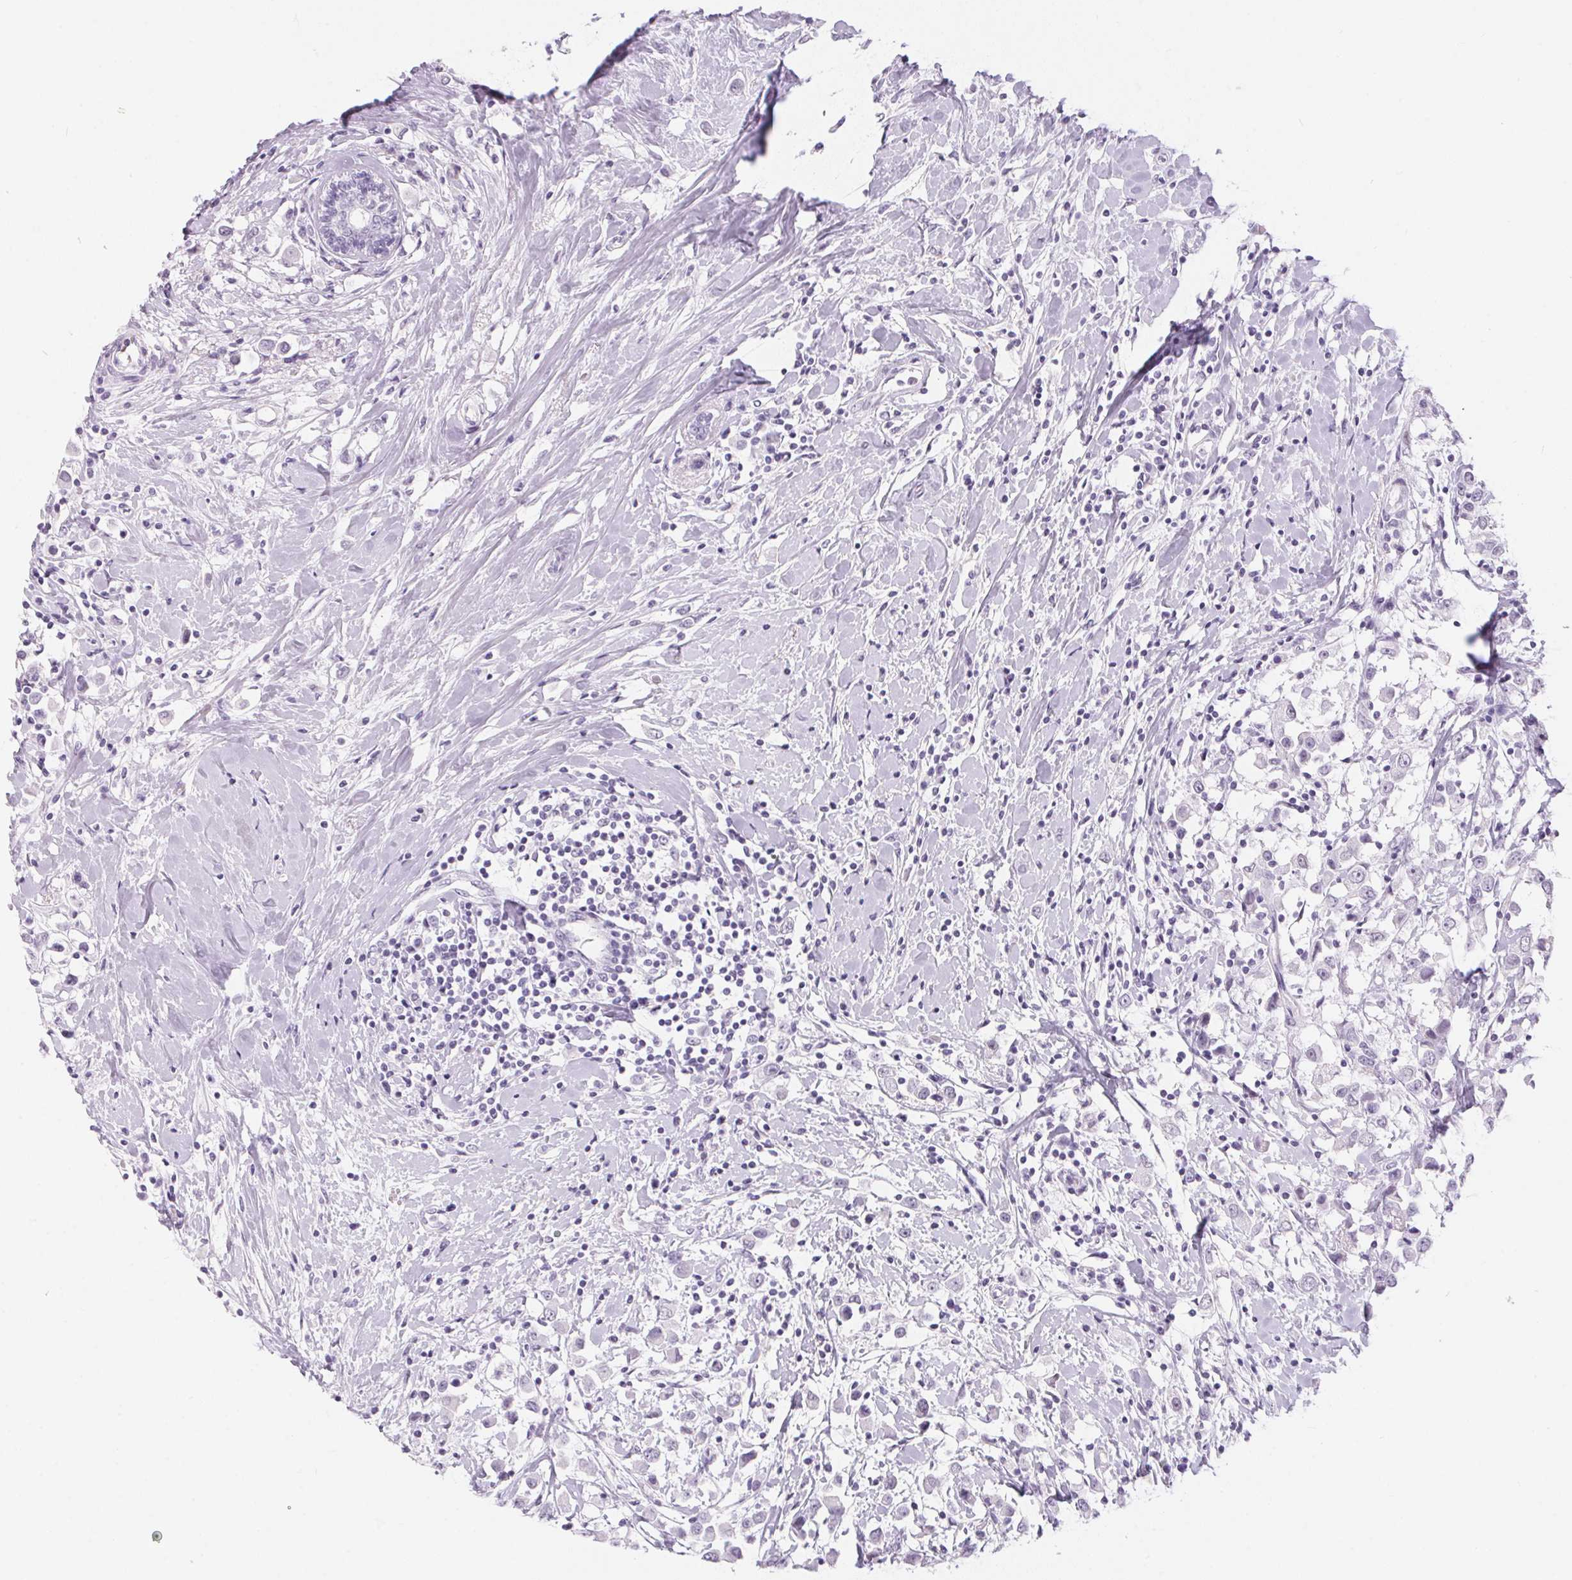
{"staining": {"intensity": "negative", "quantity": "none", "location": "none"}, "tissue": "breast cancer", "cell_type": "Tumor cells", "image_type": "cancer", "snomed": [{"axis": "morphology", "description": "Duct carcinoma"}, {"axis": "topography", "description": "Breast"}], "caption": "IHC photomicrograph of neoplastic tissue: invasive ductal carcinoma (breast) stained with DAB displays no significant protein positivity in tumor cells.", "gene": "CADPS", "patient": {"sex": "female", "age": 61}}